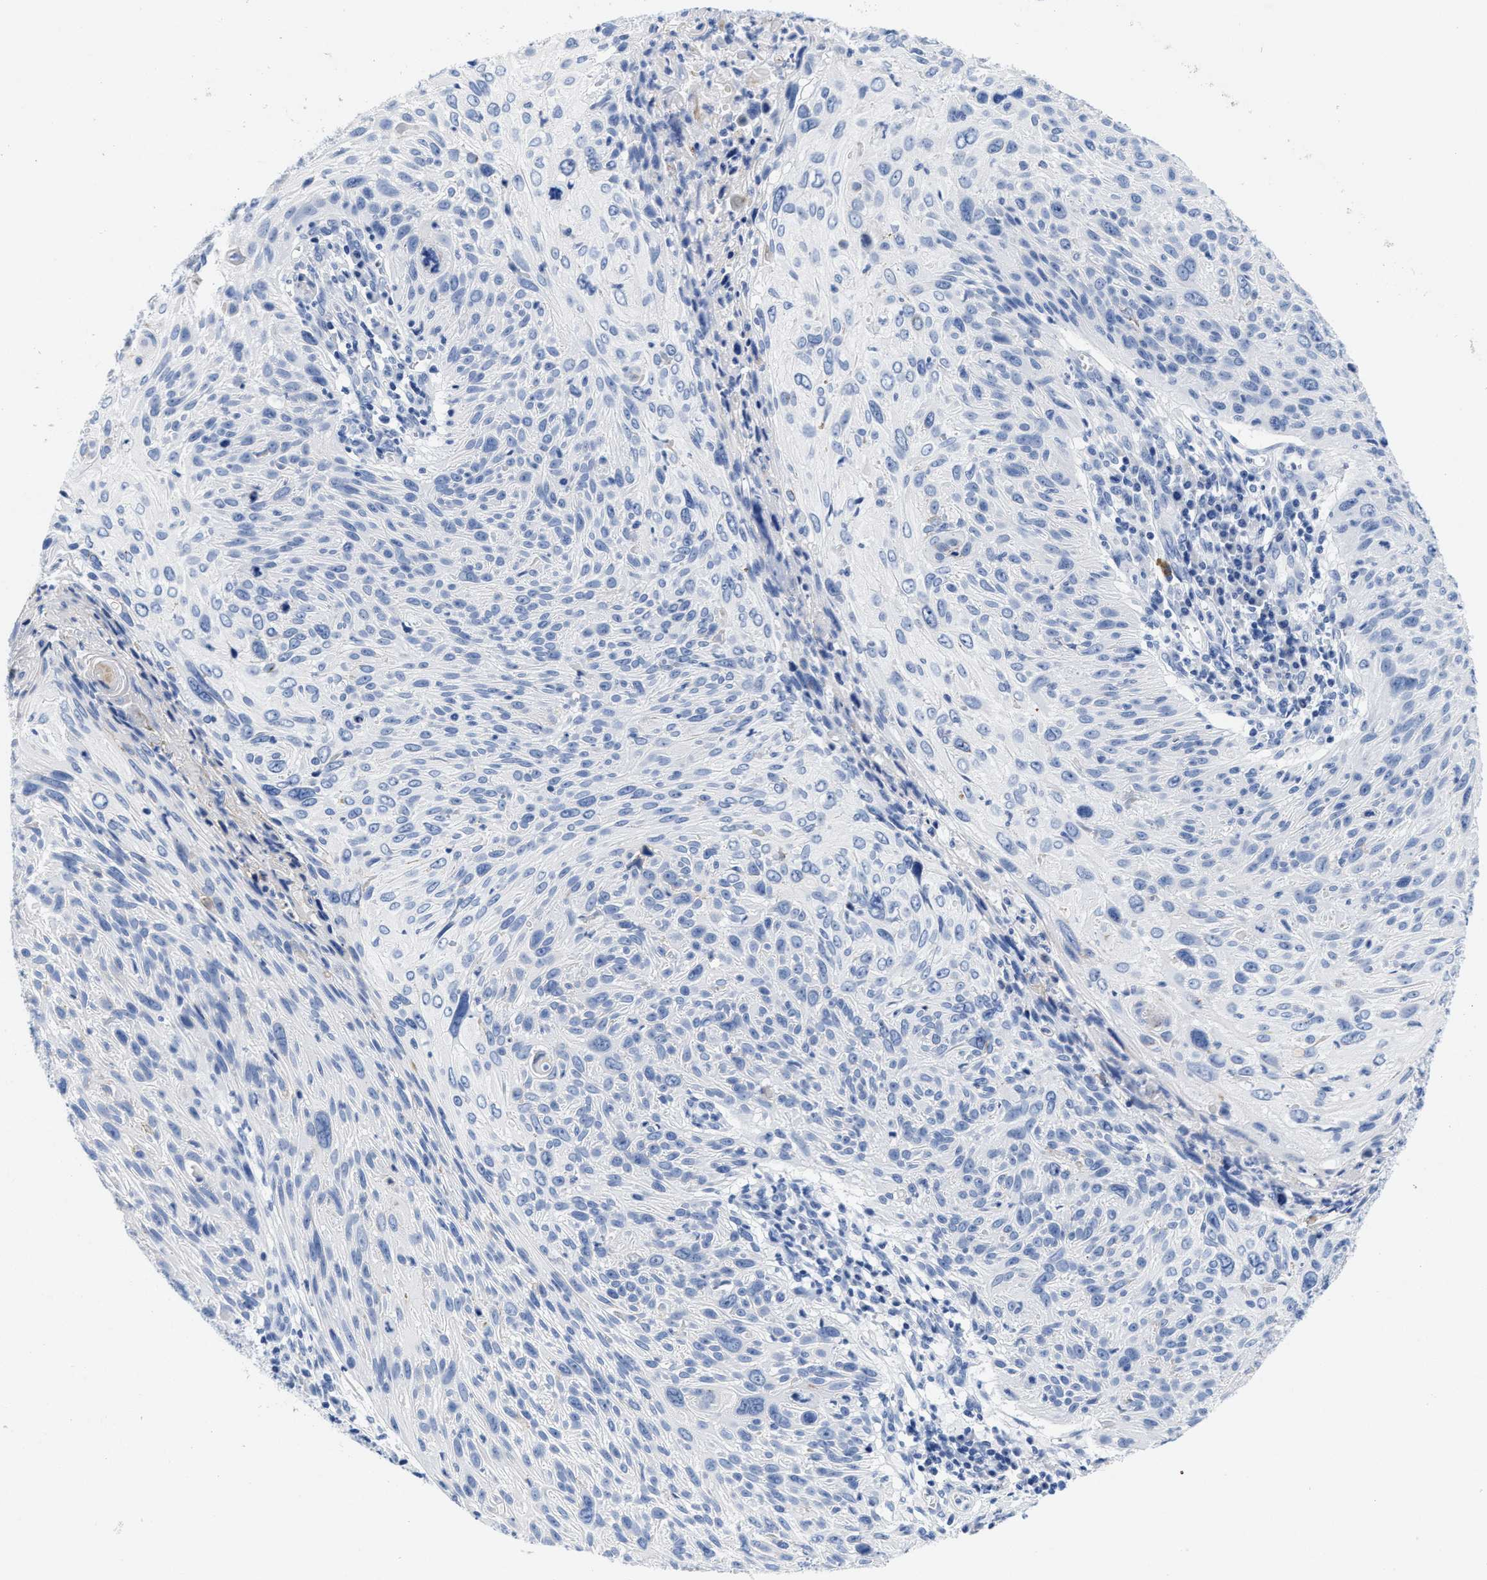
{"staining": {"intensity": "negative", "quantity": "none", "location": "none"}, "tissue": "cervical cancer", "cell_type": "Tumor cells", "image_type": "cancer", "snomed": [{"axis": "morphology", "description": "Squamous cell carcinoma, NOS"}, {"axis": "topography", "description": "Cervix"}], "caption": "High power microscopy micrograph of an IHC histopathology image of cervical cancer, revealing no significant positivity in tumor cells.", "gene": "TTC3", "patient": {"sex": "female", "age": 51}}